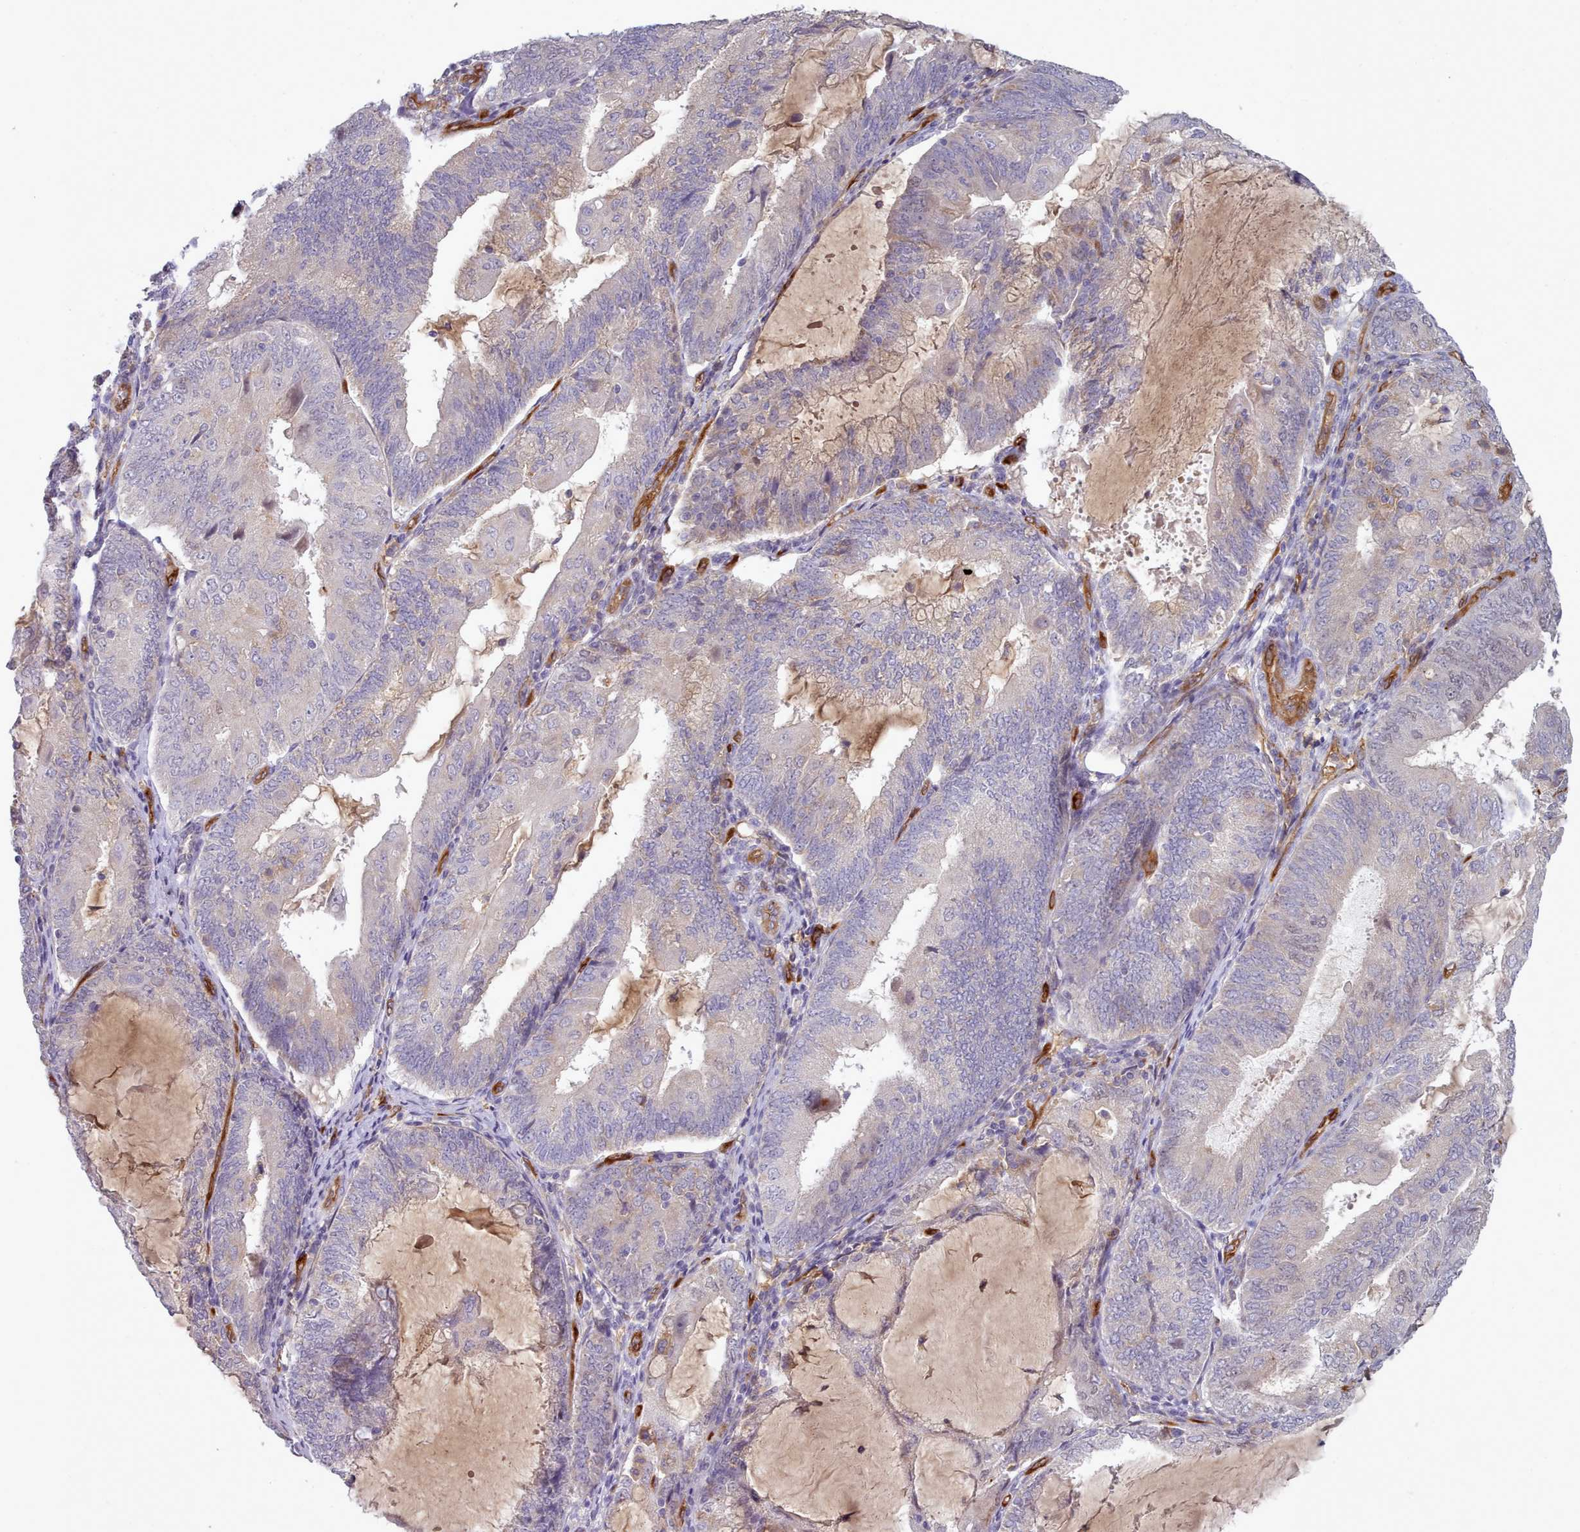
{"staining": {"intensity": "negative", "quantity": "none", "location": "none"}, "tissue": "endometrial cancer", "cell_type": "Tumor cells", "image_type": "cancer", "snomed": [{"axis": "morphology", "description": "Adenocarcinoma, NOS"}, {"axis": "topography", "description": "Endometrium"}], "caption": "An IHC histopathology image of endometrial adenocarcinoma is shown. There is no staining in tumor cells of endometrial adenocarcinoma. The staining was performed using DAB (3,3'-diaminobenzidine) to visualize the protein expression in brown, while the nuclei were stained in blue with hematoxylin (Magnification: 20x).", "gene": "CD300LF", "patient": {"sex": "female", "age": 81}}